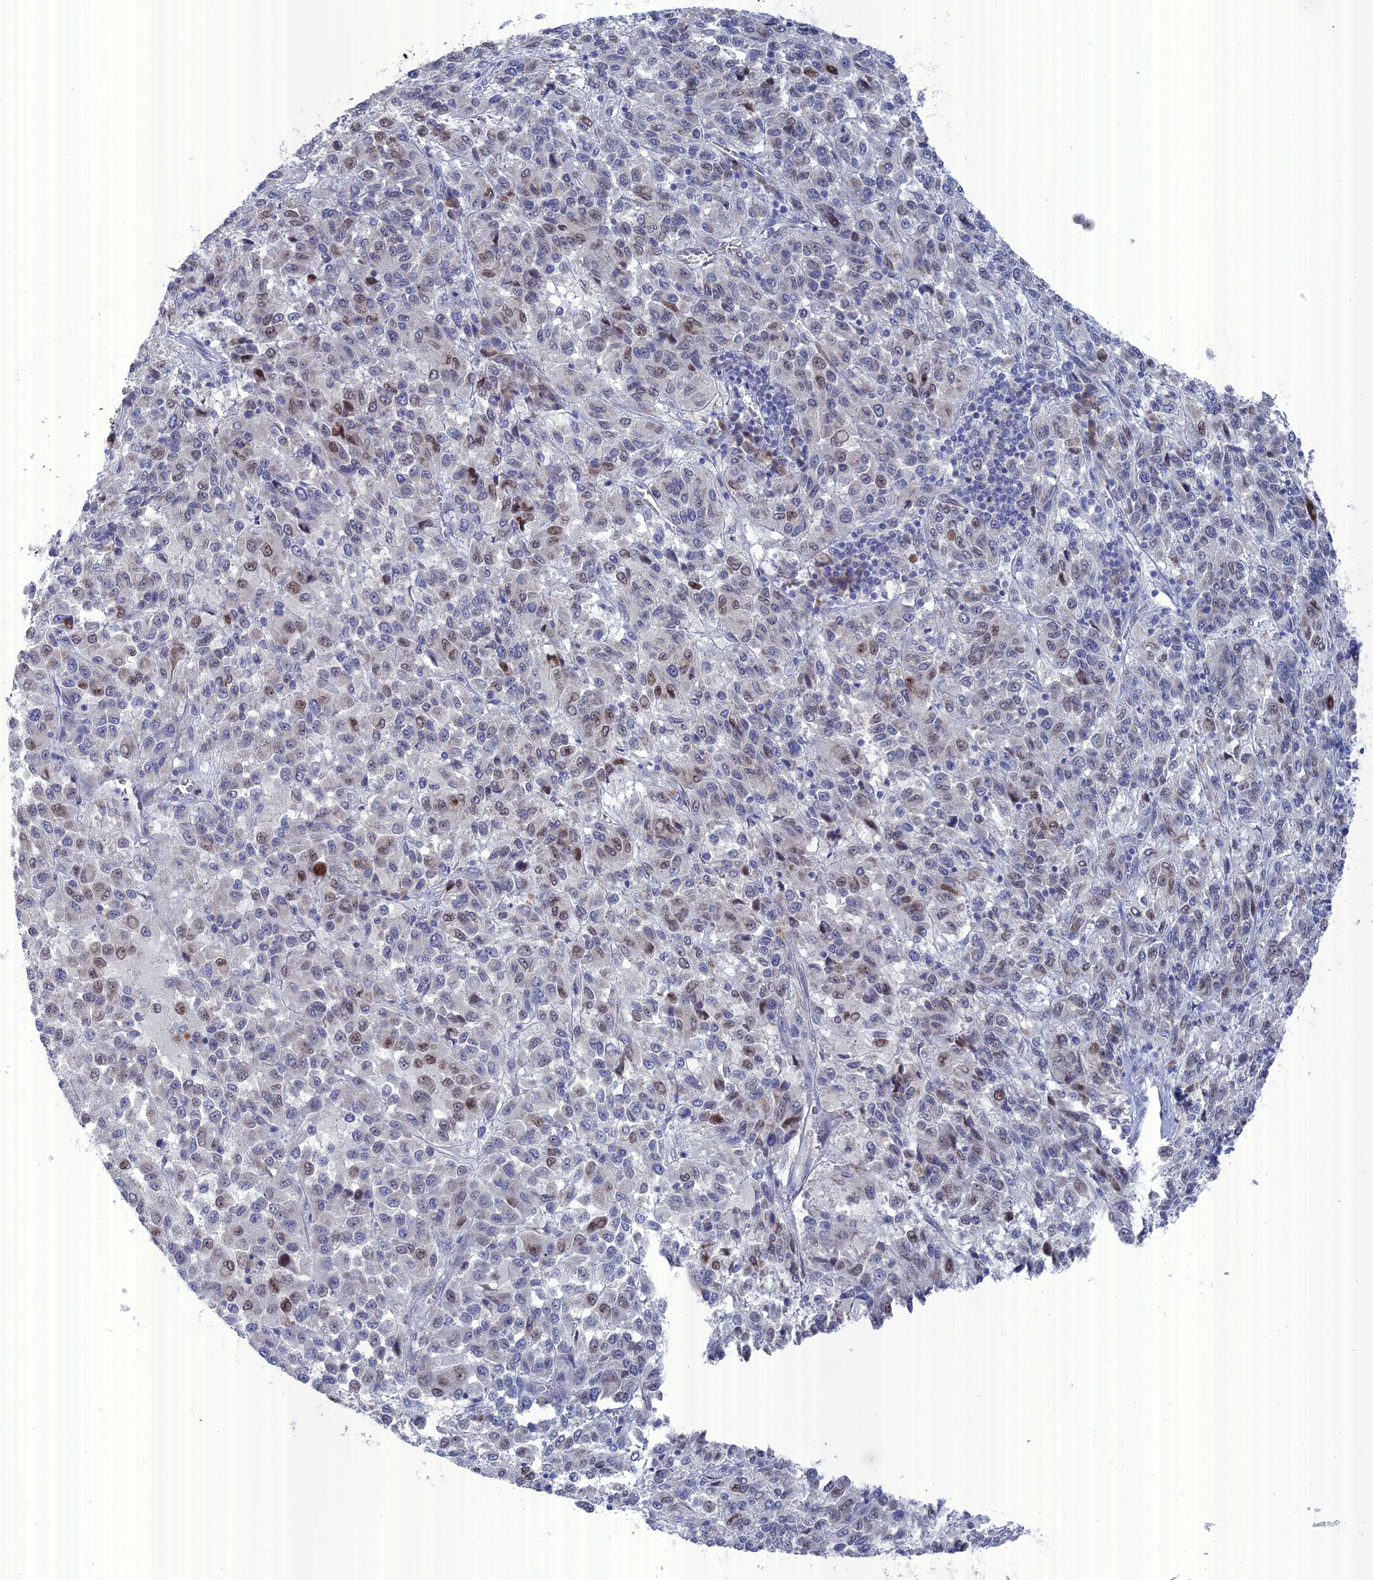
{"staining": {"intensity": "moderate", "quantity": "<25%", "location": "nuclear"}, "tissue": "melanoma", "cell_type": "Tumor cells", "image_type": "cancer", "snomed": [{"axis": "morphology", "description": "Malignant melanoma, Metastatic site"}, {"axis": "topography", "description": "Lung"}], "caption": "A low amount of moderate nuclear positivity is present in approximately <25% of tumor cells in melanoma tissue.", "gene": "TMEM161A", "patient": {"sex": "male", "age": 64}}